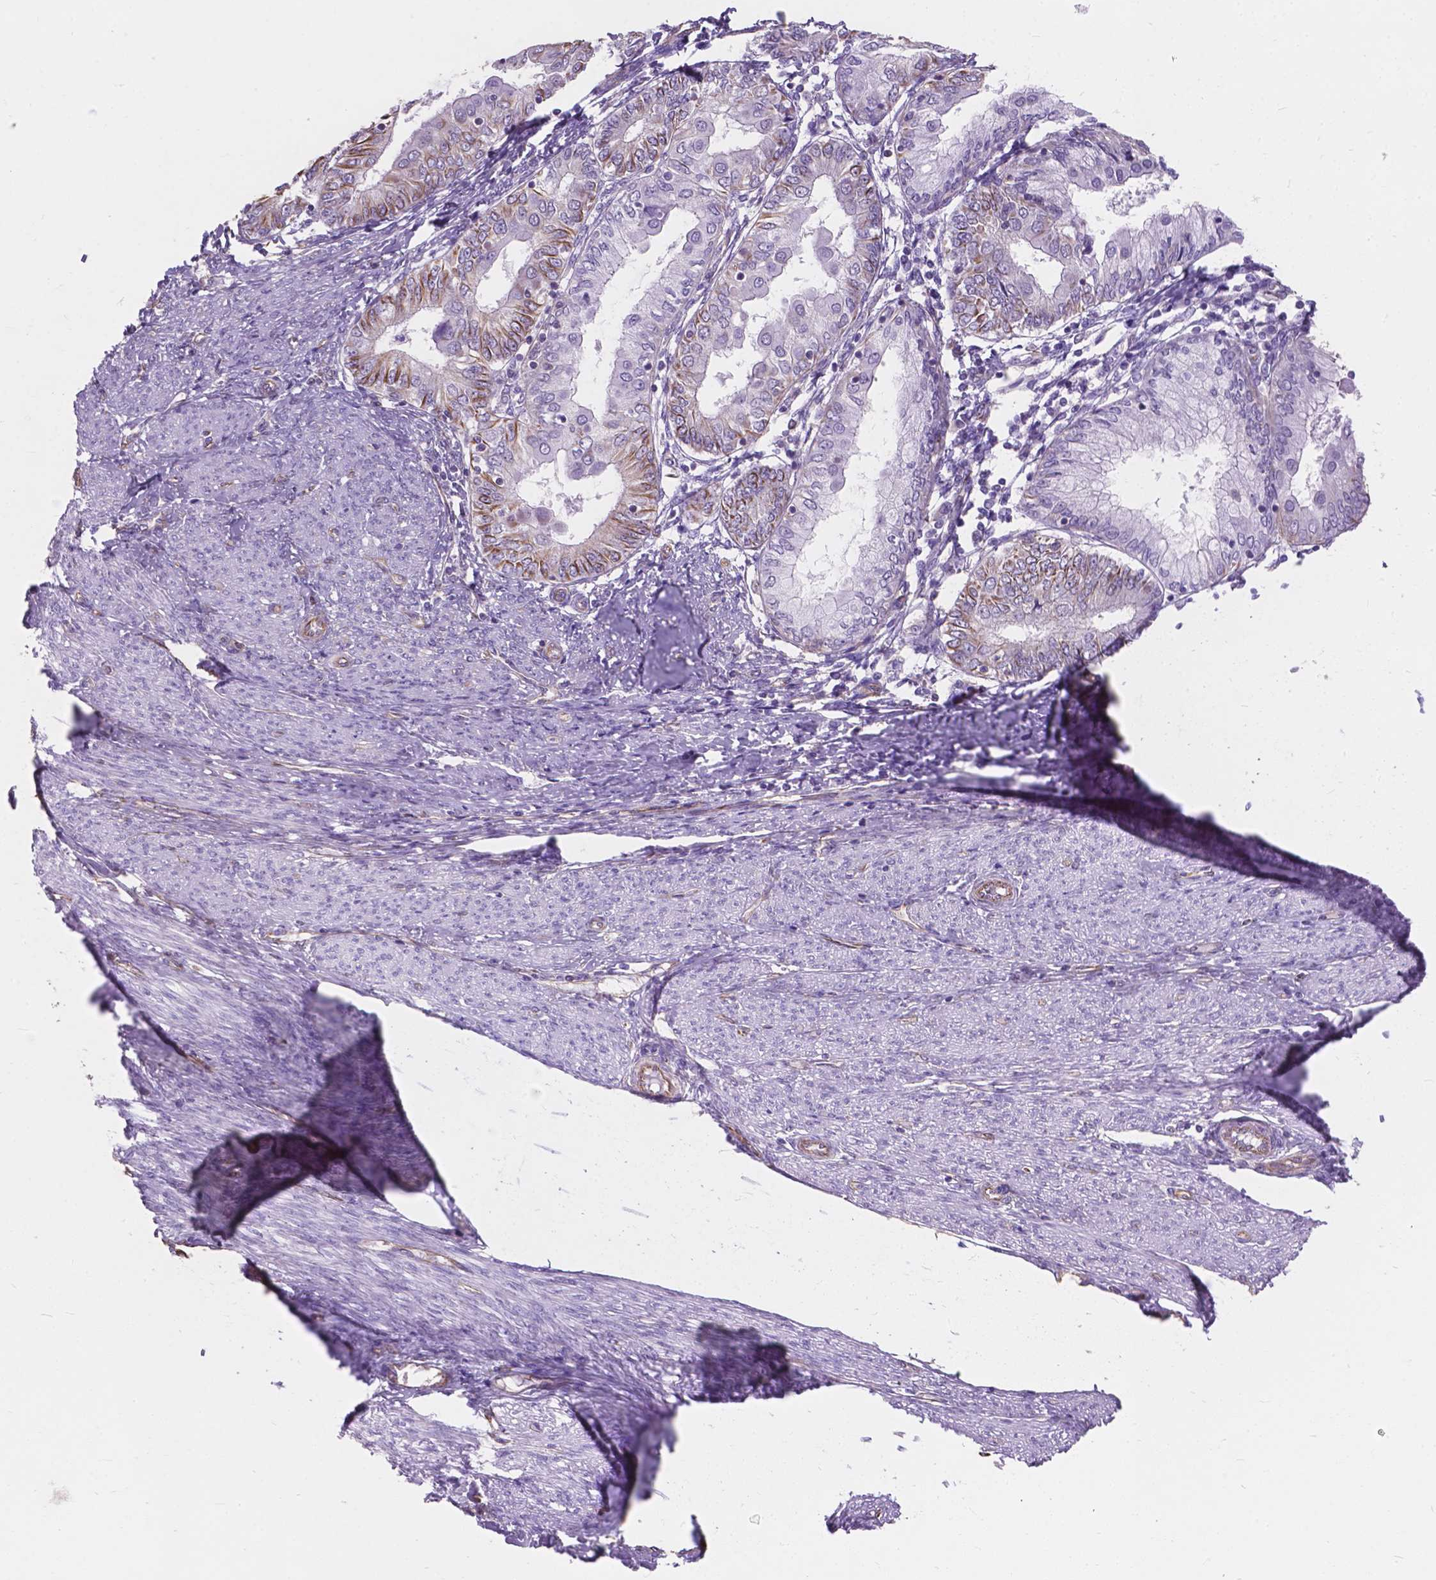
{"staining": {"intensity": "moderate", "quantity": "<25%", "location": "cytoplasmic/membranous"}, "tissue": "endometrial cancer", "cell_type": "Tumor cells", "image_type": "cancer", "snomed": [{"axis": "morphology", "description": "Adenocarcinoma, NOS"}, {"axis": "topography", "description": "Endometrium"}], "caption": "High-power microscopy captured an IHC photomicrograph of adenocarcinoma (endometrial), revealing moderate cytoplasmic/membranous positivity in approximately <25% of tumor cells.", "gene": "AMOT", "patient": {"sex": "female", "age": 68}}